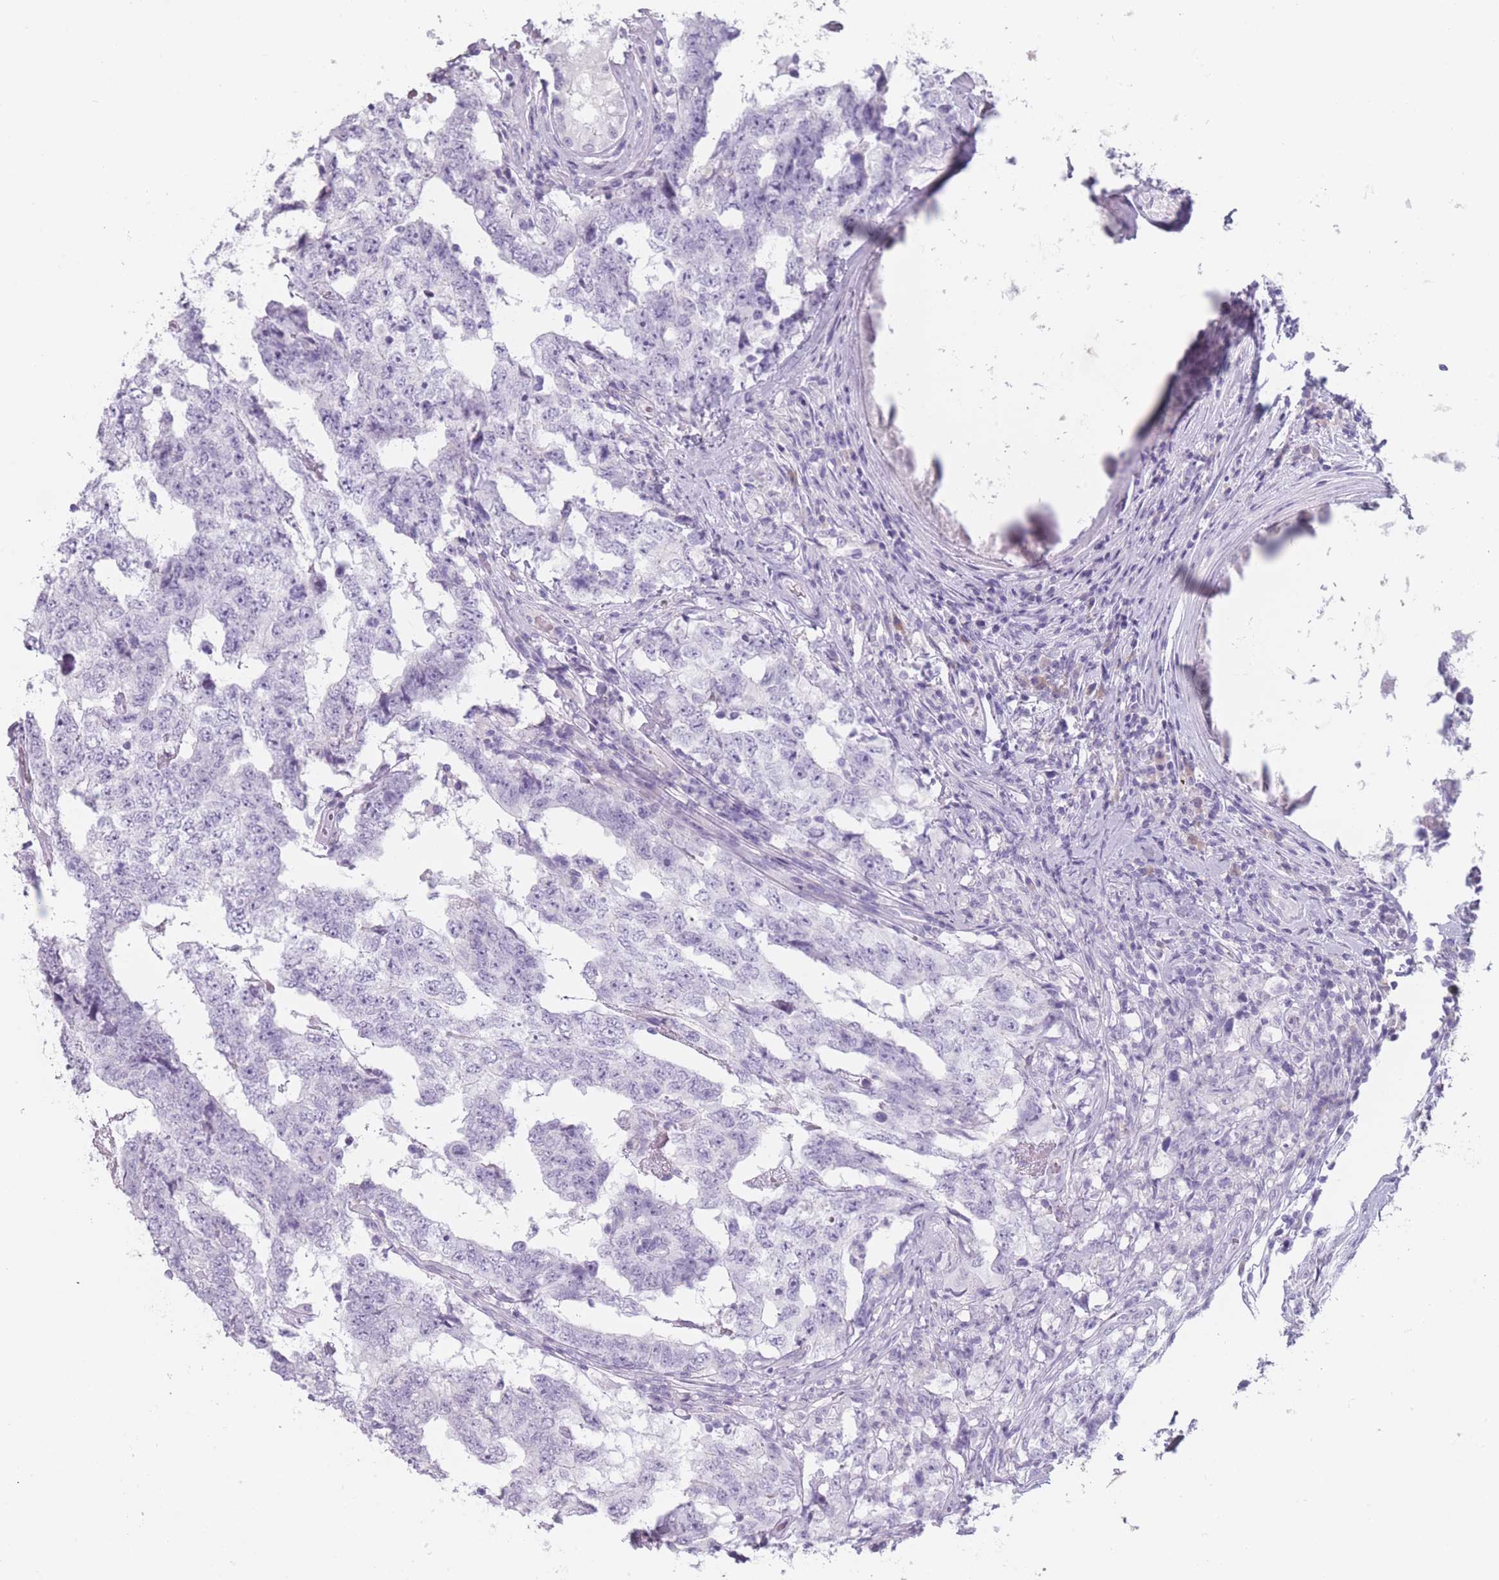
{"staining": {"intensity": "negative", "quantity": "none", "location": "none"}, "tissue": "testis cancer", "cell_type": "Tumor cells", "image_type": "cancer", "snomed": [{"axis": "morphology", "description": "Carcinoma, Embryonal, NOS"}, {"axis": "topography", "description": "Testis"}], "caption": "Immunohistochemistry image of embryonal carcinoma (testis) stained for a protein (brown), which exhibits no staining in tumor cells.", "gene": "PPFIA3", "patient": {"sex": "male", "age": 25}}